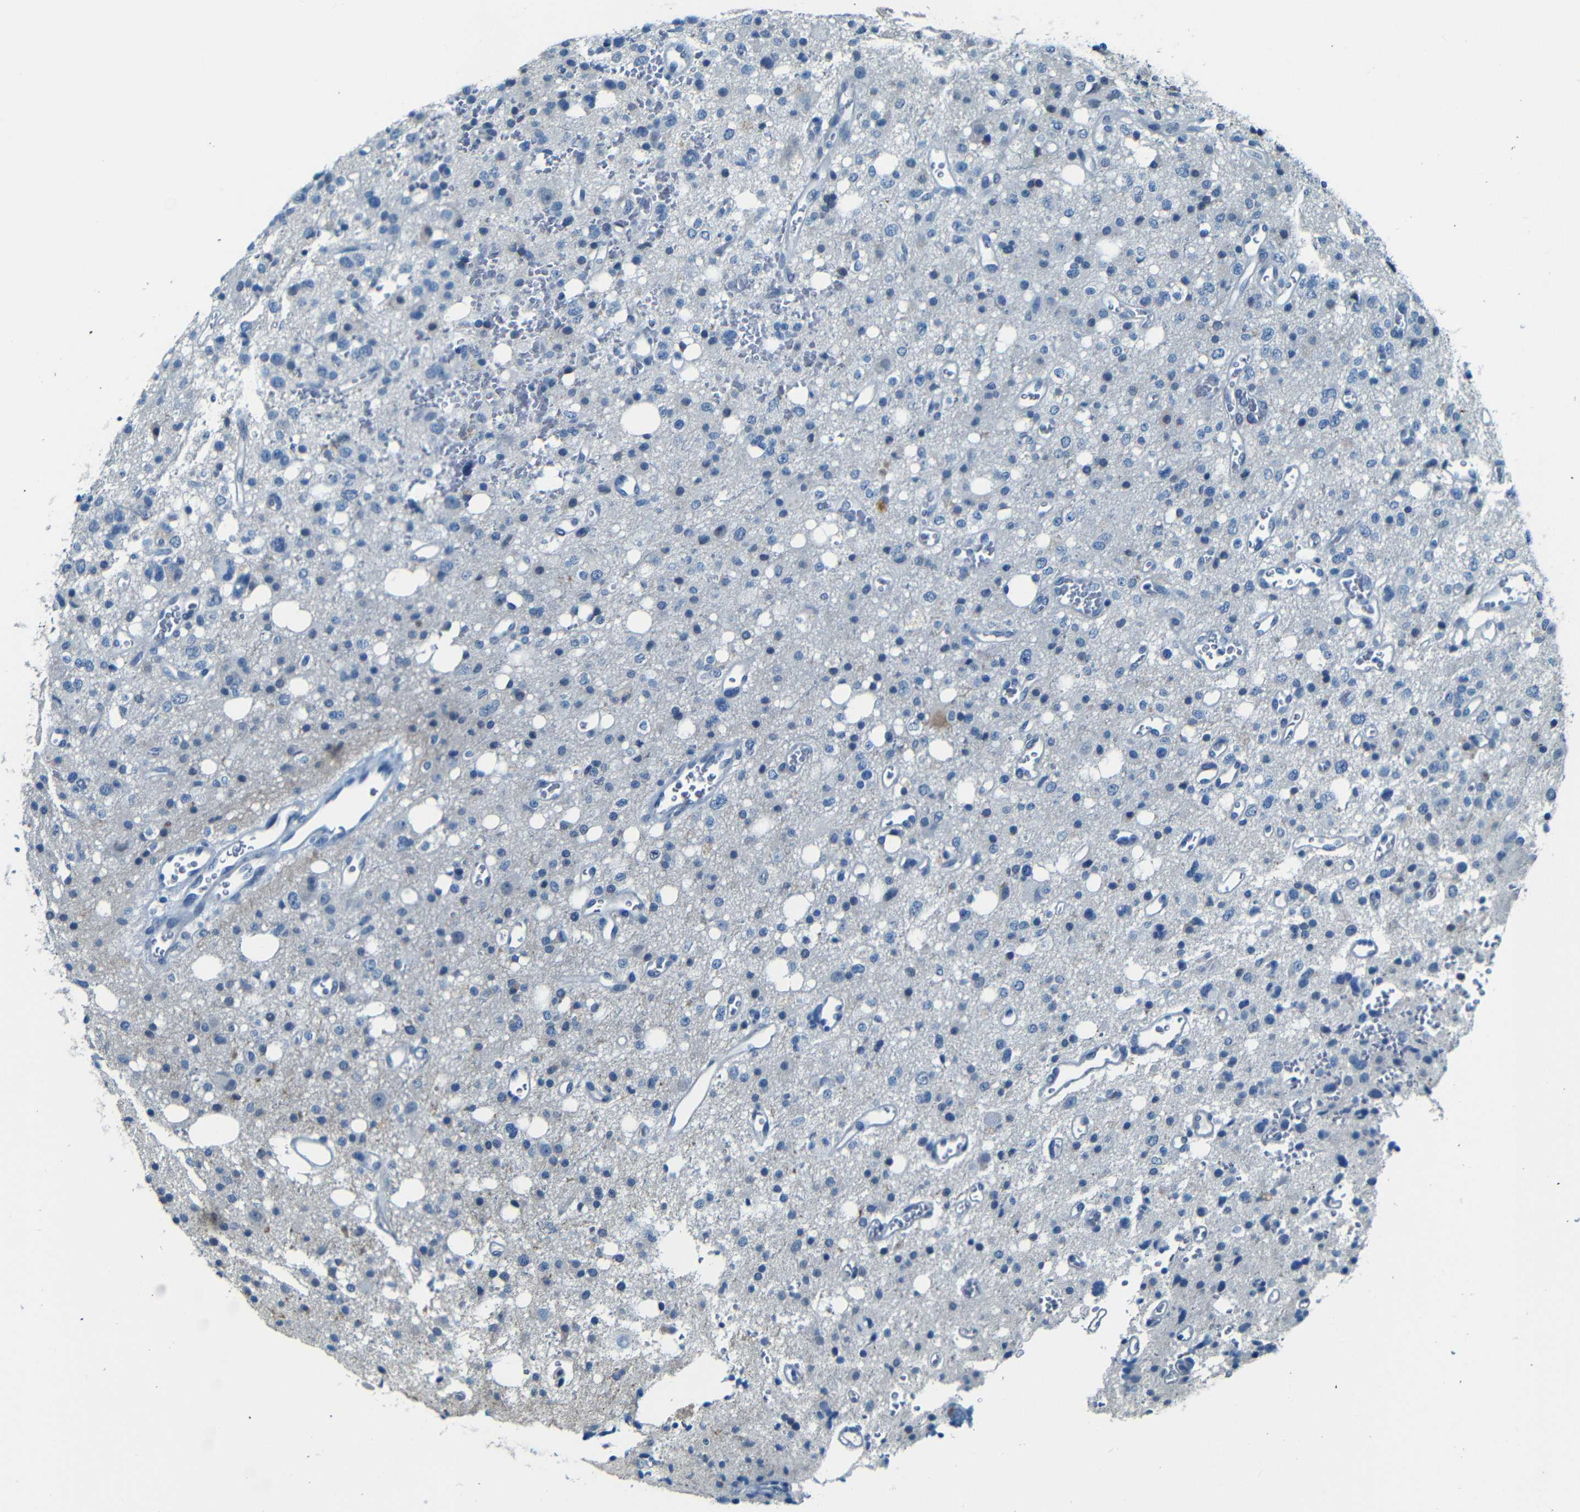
{"staining": {"intensity": "negative", "quantity": "none", "location": "none"}, "tissue": "glioma", "cell_type": "Tumor cells", "image_type": "cancer", "snomed": [{"axis": "morphology", "description": "Glioma, malignant, High grade"}, {"axis": "topography", "description": "Brain"}], "caption": "The micrograph displays no staining of tumor cells in glioma. (DAB (3,3'-diaminobenzidine) immunohistochemistry (IHC), high magnification).", "gene": "ZMAT1", "patient": {"sex": "male", "age": 47}}